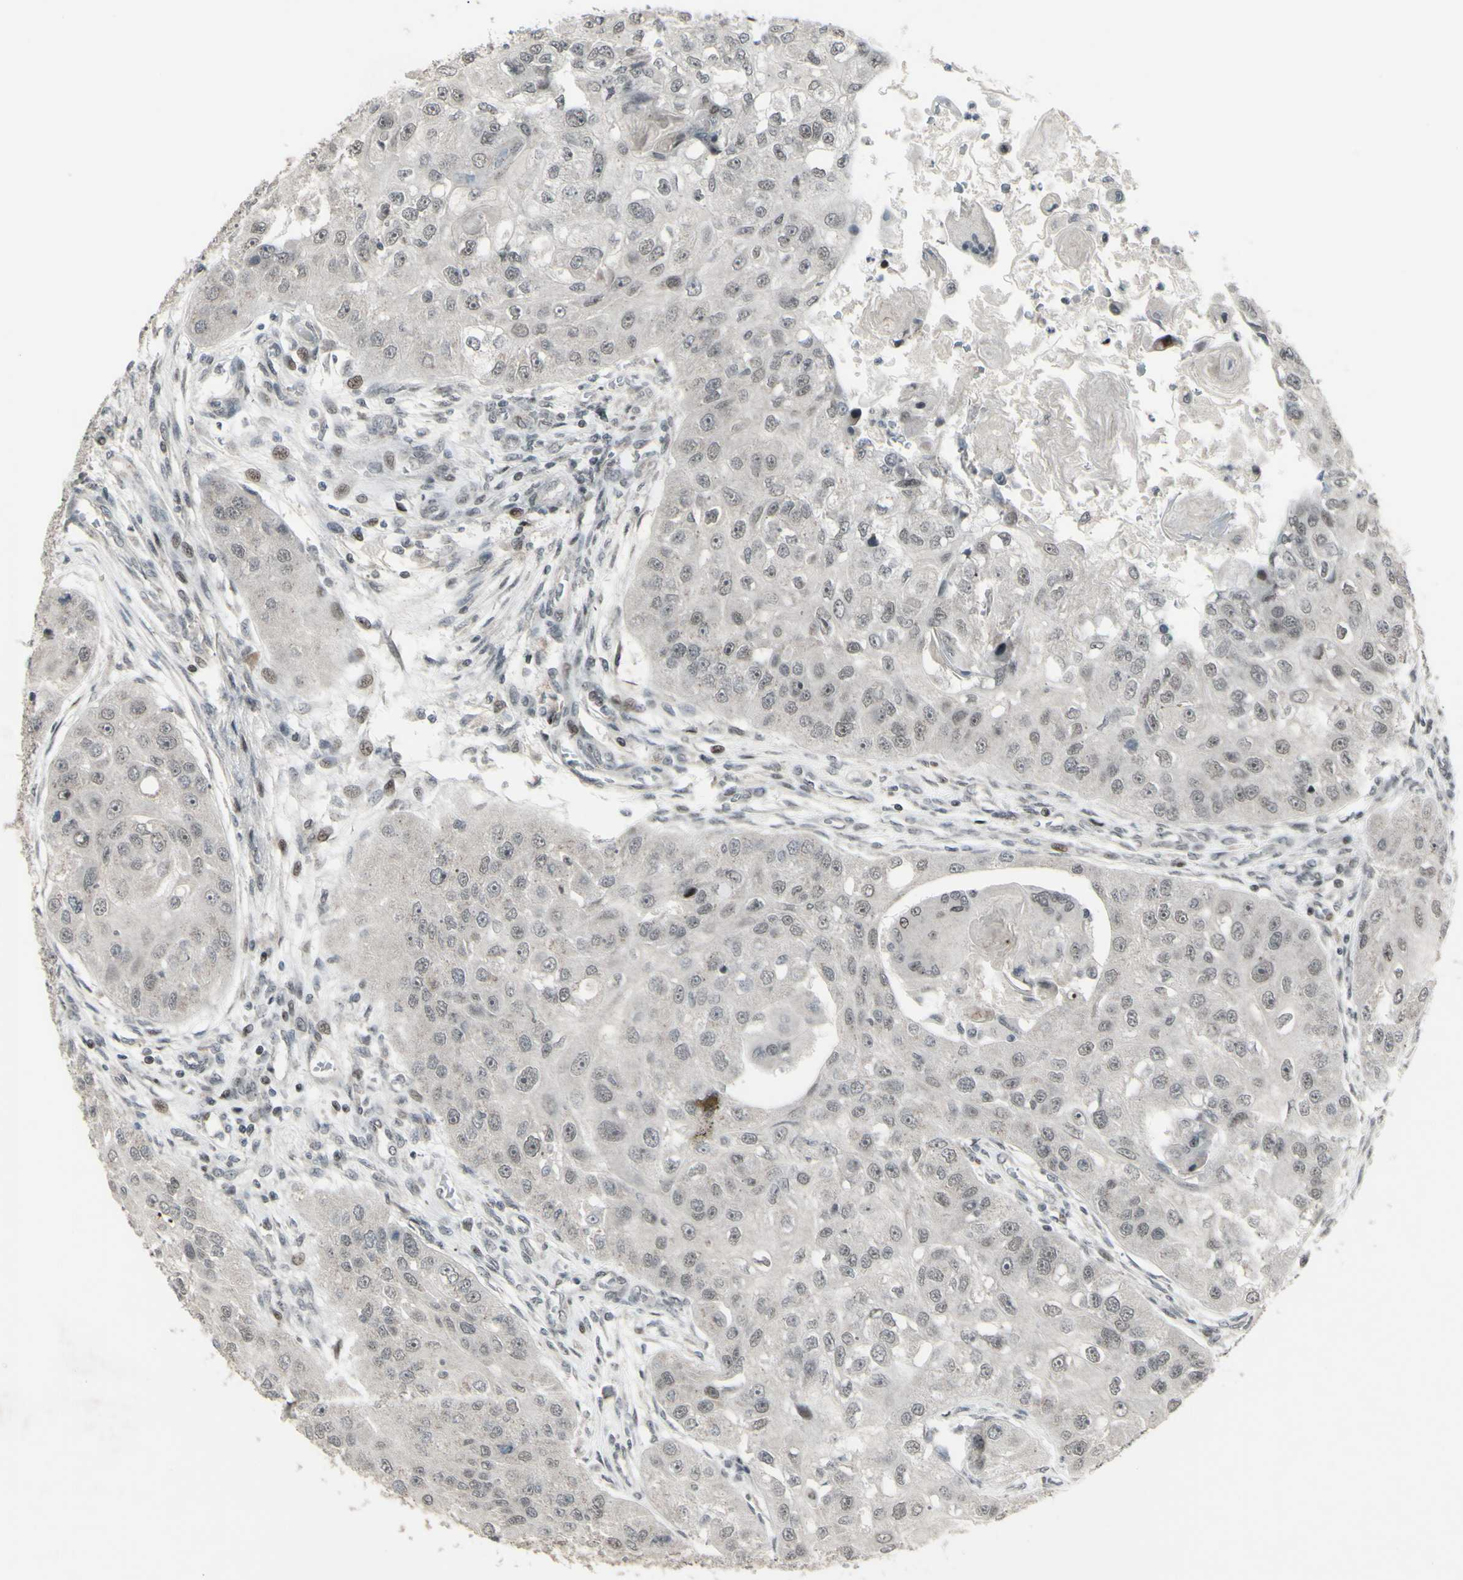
{"staining": {"intensity": "negative", "quantity": "none", "location": "none"}, "tissue": "head and neck cancer", "cell_type": "Tumor cells", "image_type": "cancer", "snomed": [{"axis": "morphology", "description": "Normal tissue, NOS"}, {"axis": "morphology", "description": "Squamous cell carcinoma, NOS"}, {"axis": "topography", "description": "Skeletal muscle"}, {"axis": "topography", "description": "Head-Neck"}], "caption": "This is a histopathology image of immunohistochemistry (IHC) staining of squamous cell carcinoma (head and neck), which shows no positivity in tumor cells.", "gene": "SUPT6H", "patient": {"sex": "male", "age": 51}}